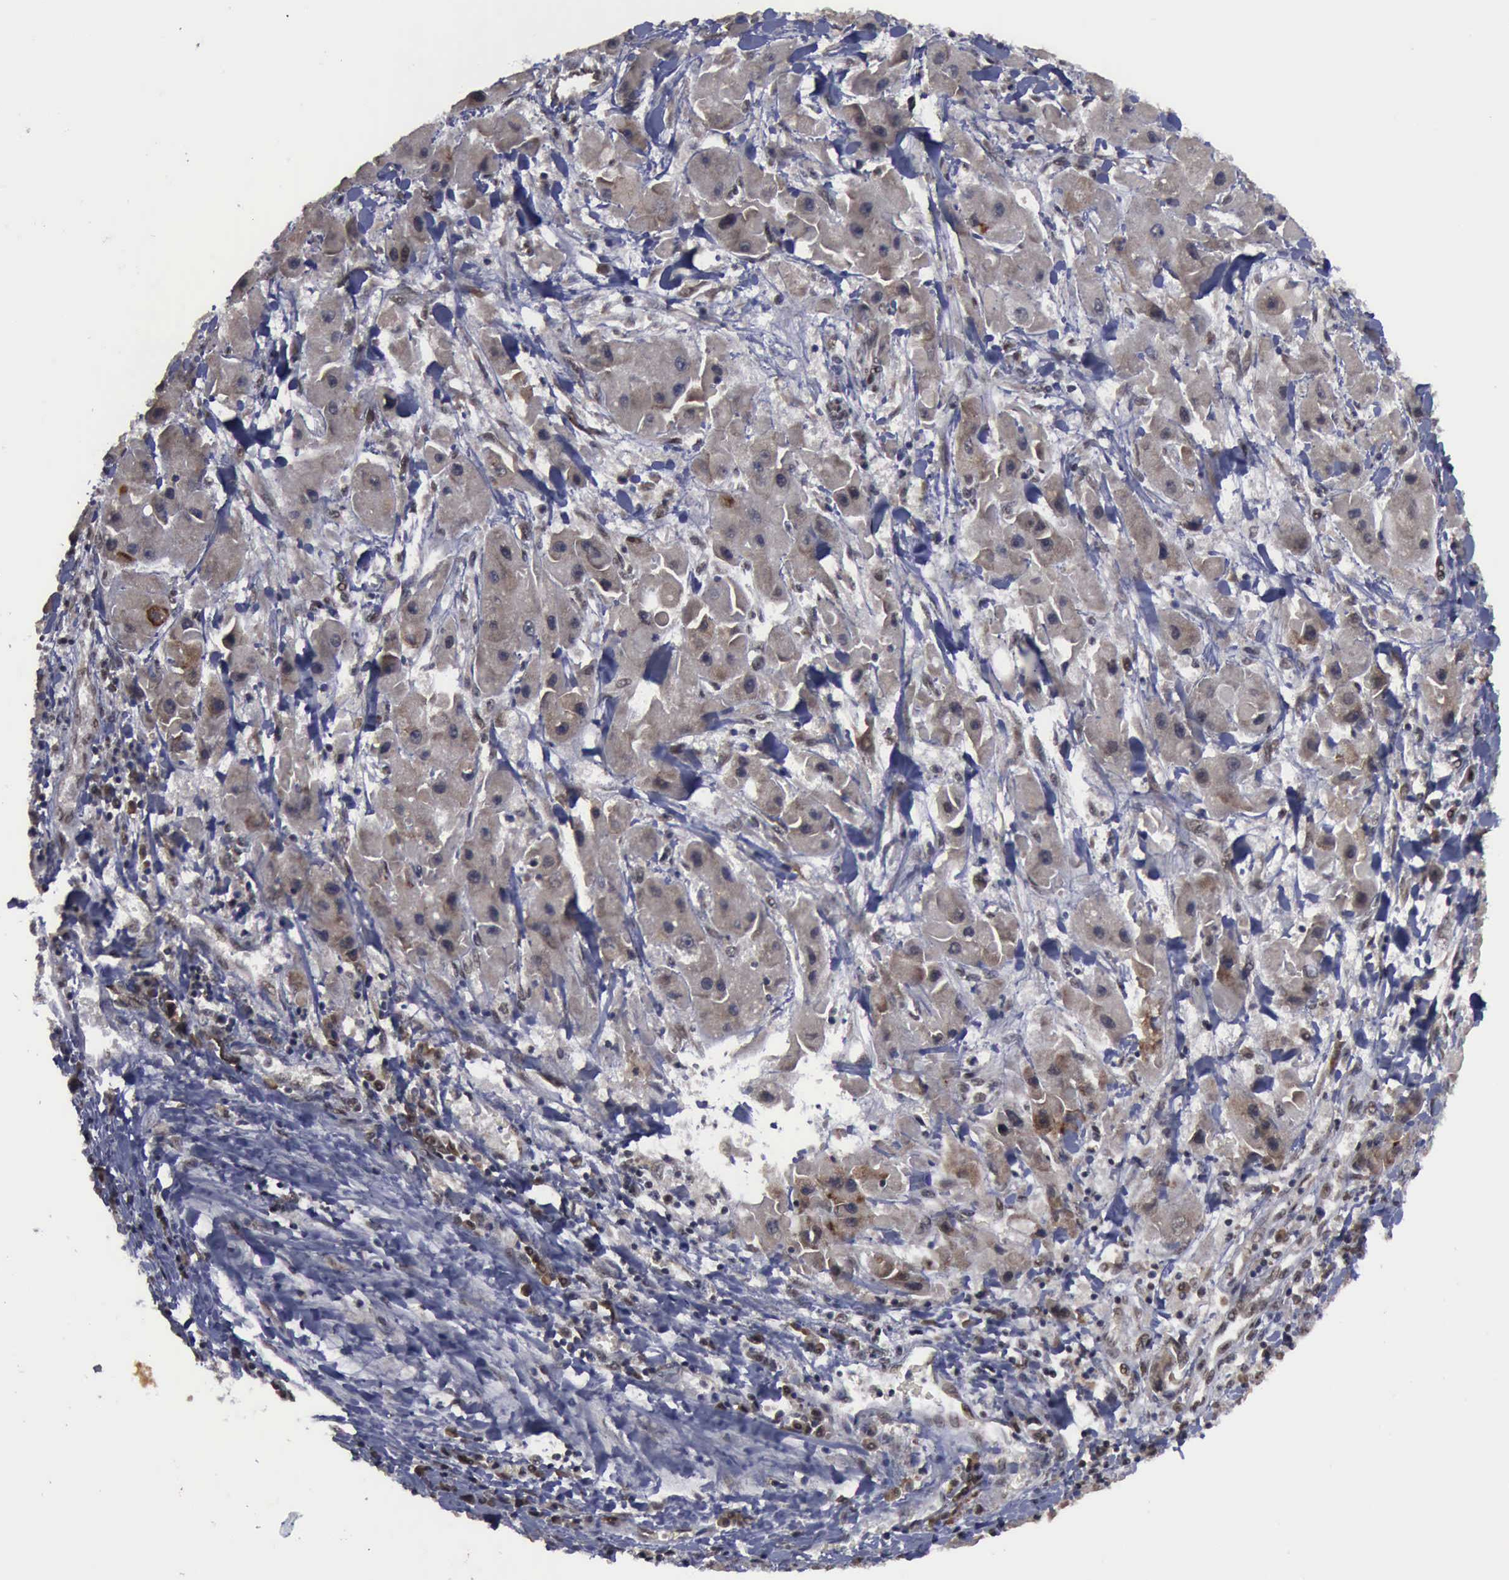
{"staining": {"intensity": "weak", "quantity": "25%-75%", "location": "cytoplasmic/membranous"}, "tissue": "liver cancer", "cell_type": "Tumor cells", "image_type": "cancer", "snomed": [{"axis": "morphology", "description": "Carcinoma, Hepatocellular, NOS"}, {"axis": "topography", "description": "Liver"}], "caption": "IHC of human hepatocellular carcinoma (liver) shows low levels of weak cytoplasmic/membranous expression in approximately 25%-75% of tumor cells.", "gene": "RTCB", "patient": {"sex": "male", "age": 24}}